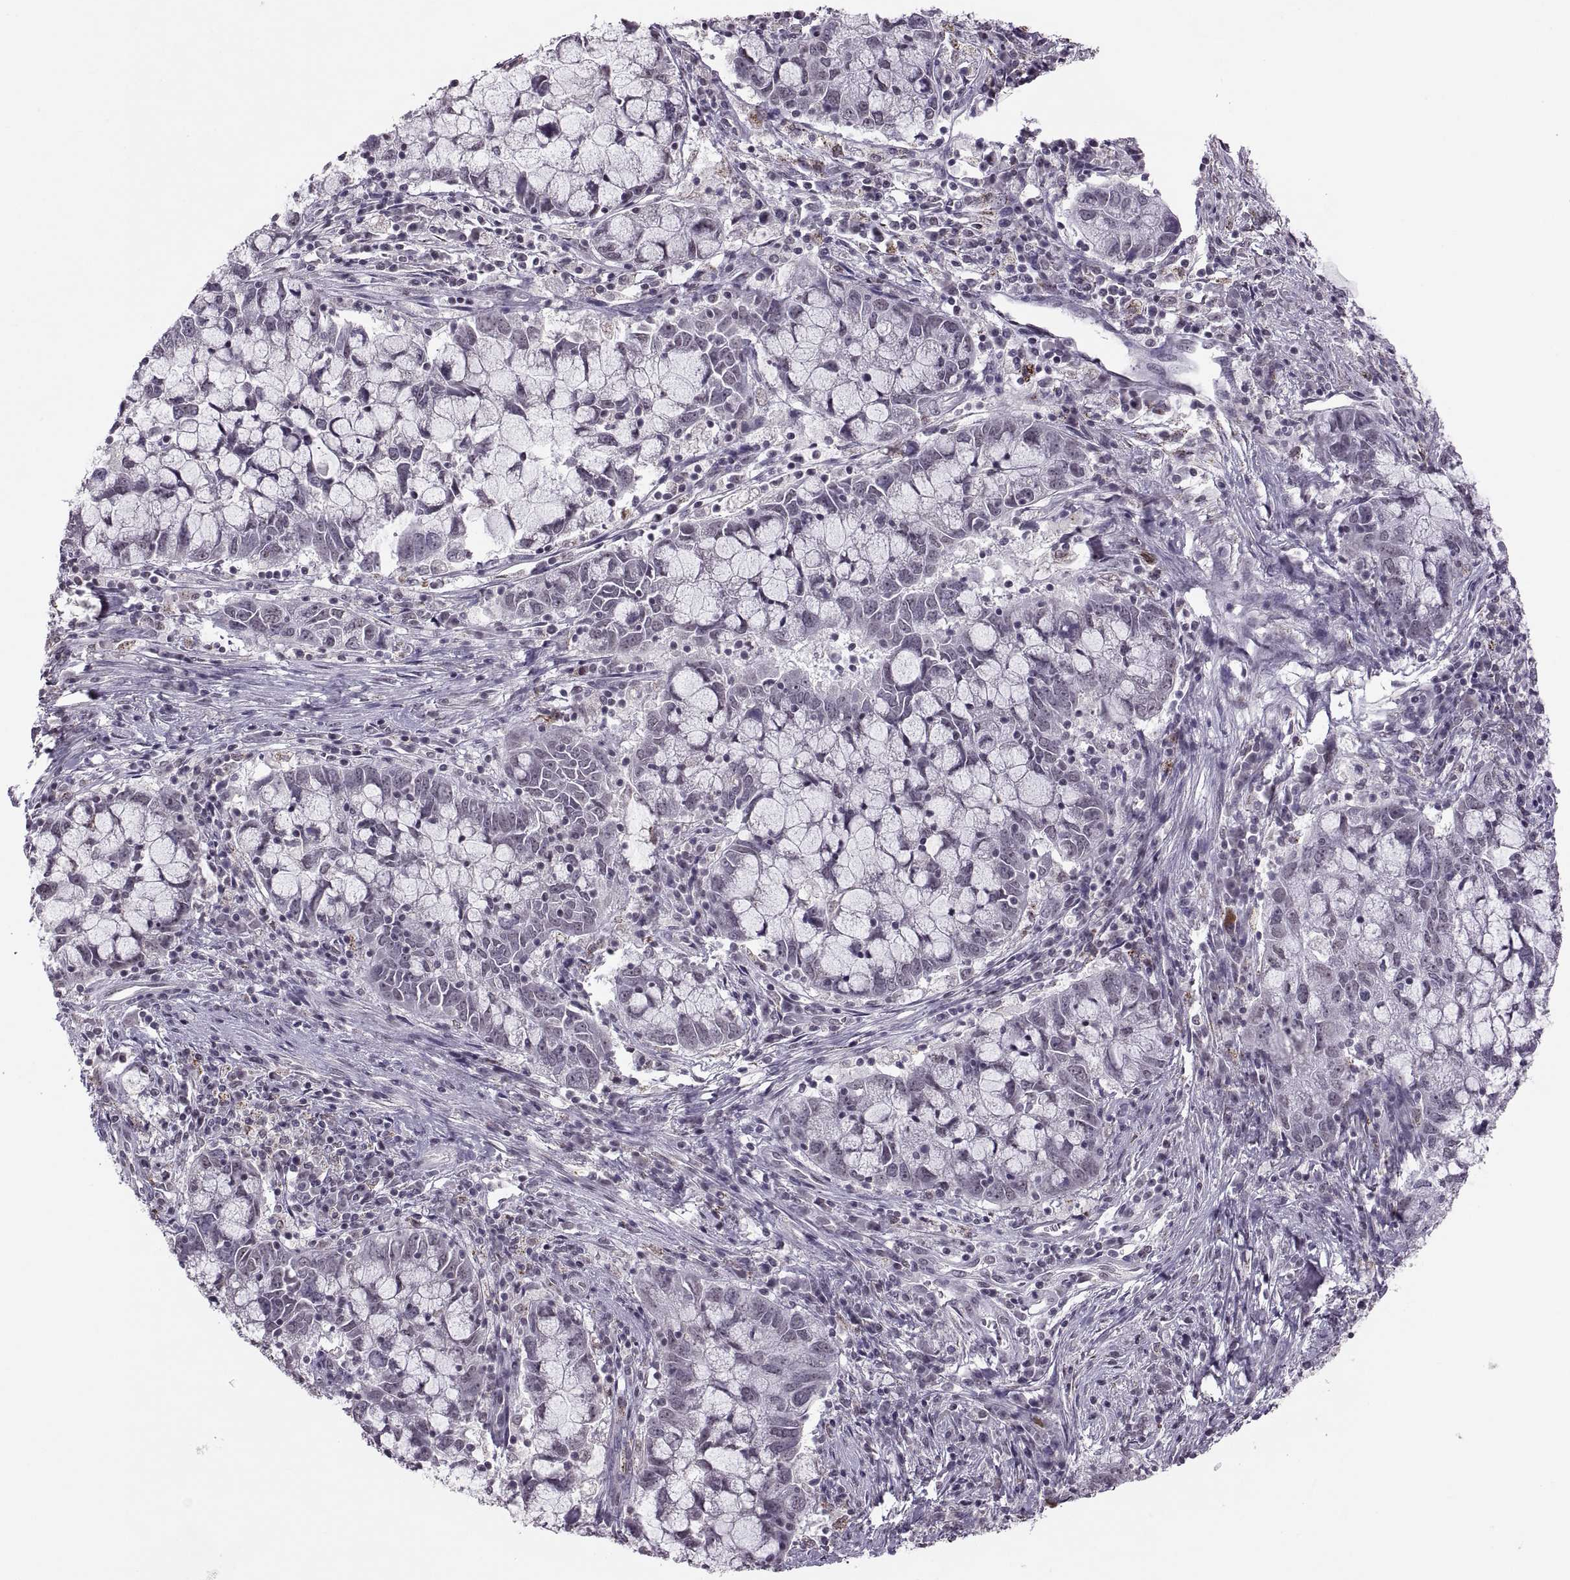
{"staining": {"intensity": "negative", "quantity": "none", "location": "none"}, "tissue": "cervical cancer", "cell_type": "Tumor cells", "image_type": "cancer", "snomed": [{"axis": "morphology", "description": "Adenocarcinoma, NOS"}, {"axis": "topography", "description": "Cervix"}], "caption": "This micrograph is of cervical cancer stained with IHC to label a protein in brown with the nuclei are counter-stained blue. There is no positivity in tumor cells.", "gene": "OTP", "patient": {"sex": "female", "age": 40}}